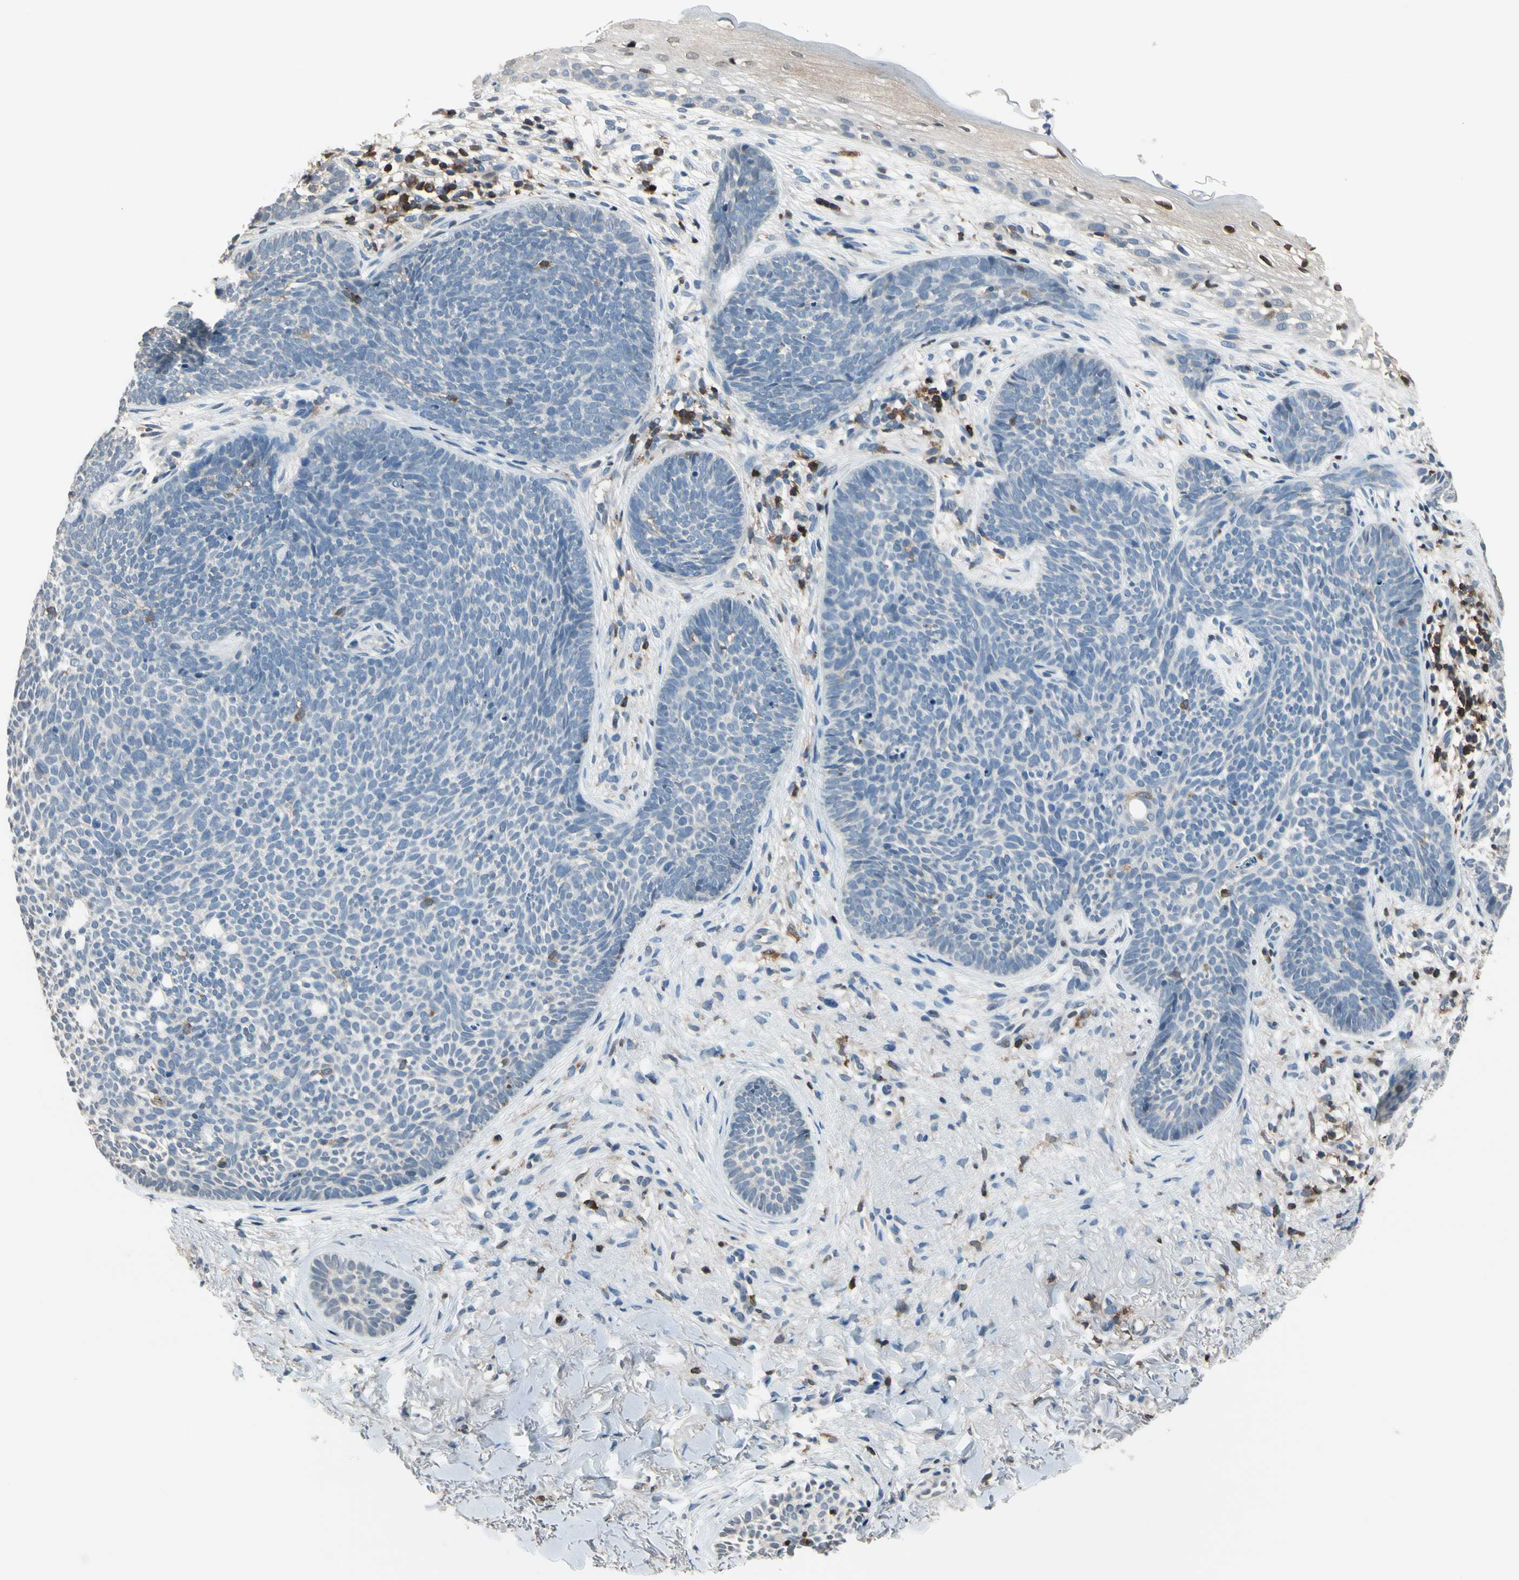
{"staining": {"intensity": "negative", "quantity": "none", "location": "none"}, "tissue": "skin cancer", "cell_type": "Tumor cells", "image_type": "cancer", "snomed": [{"axis": "morphology", "description": "Basal cell carcinoma"}, {"axis": "topography", "description": "Skin"}], "caption": "Photomicrograph shows no protein positivity in tumor cells of skin basal cell carcinoma tissue. The staining was performed using DAB to visualize the protein expression in brown, while the nuclei were stained in blue with hematoxylin (Magnification: 20x).", "gene": "NFATC2", "patient": {"sex": "female", "age": 70}}